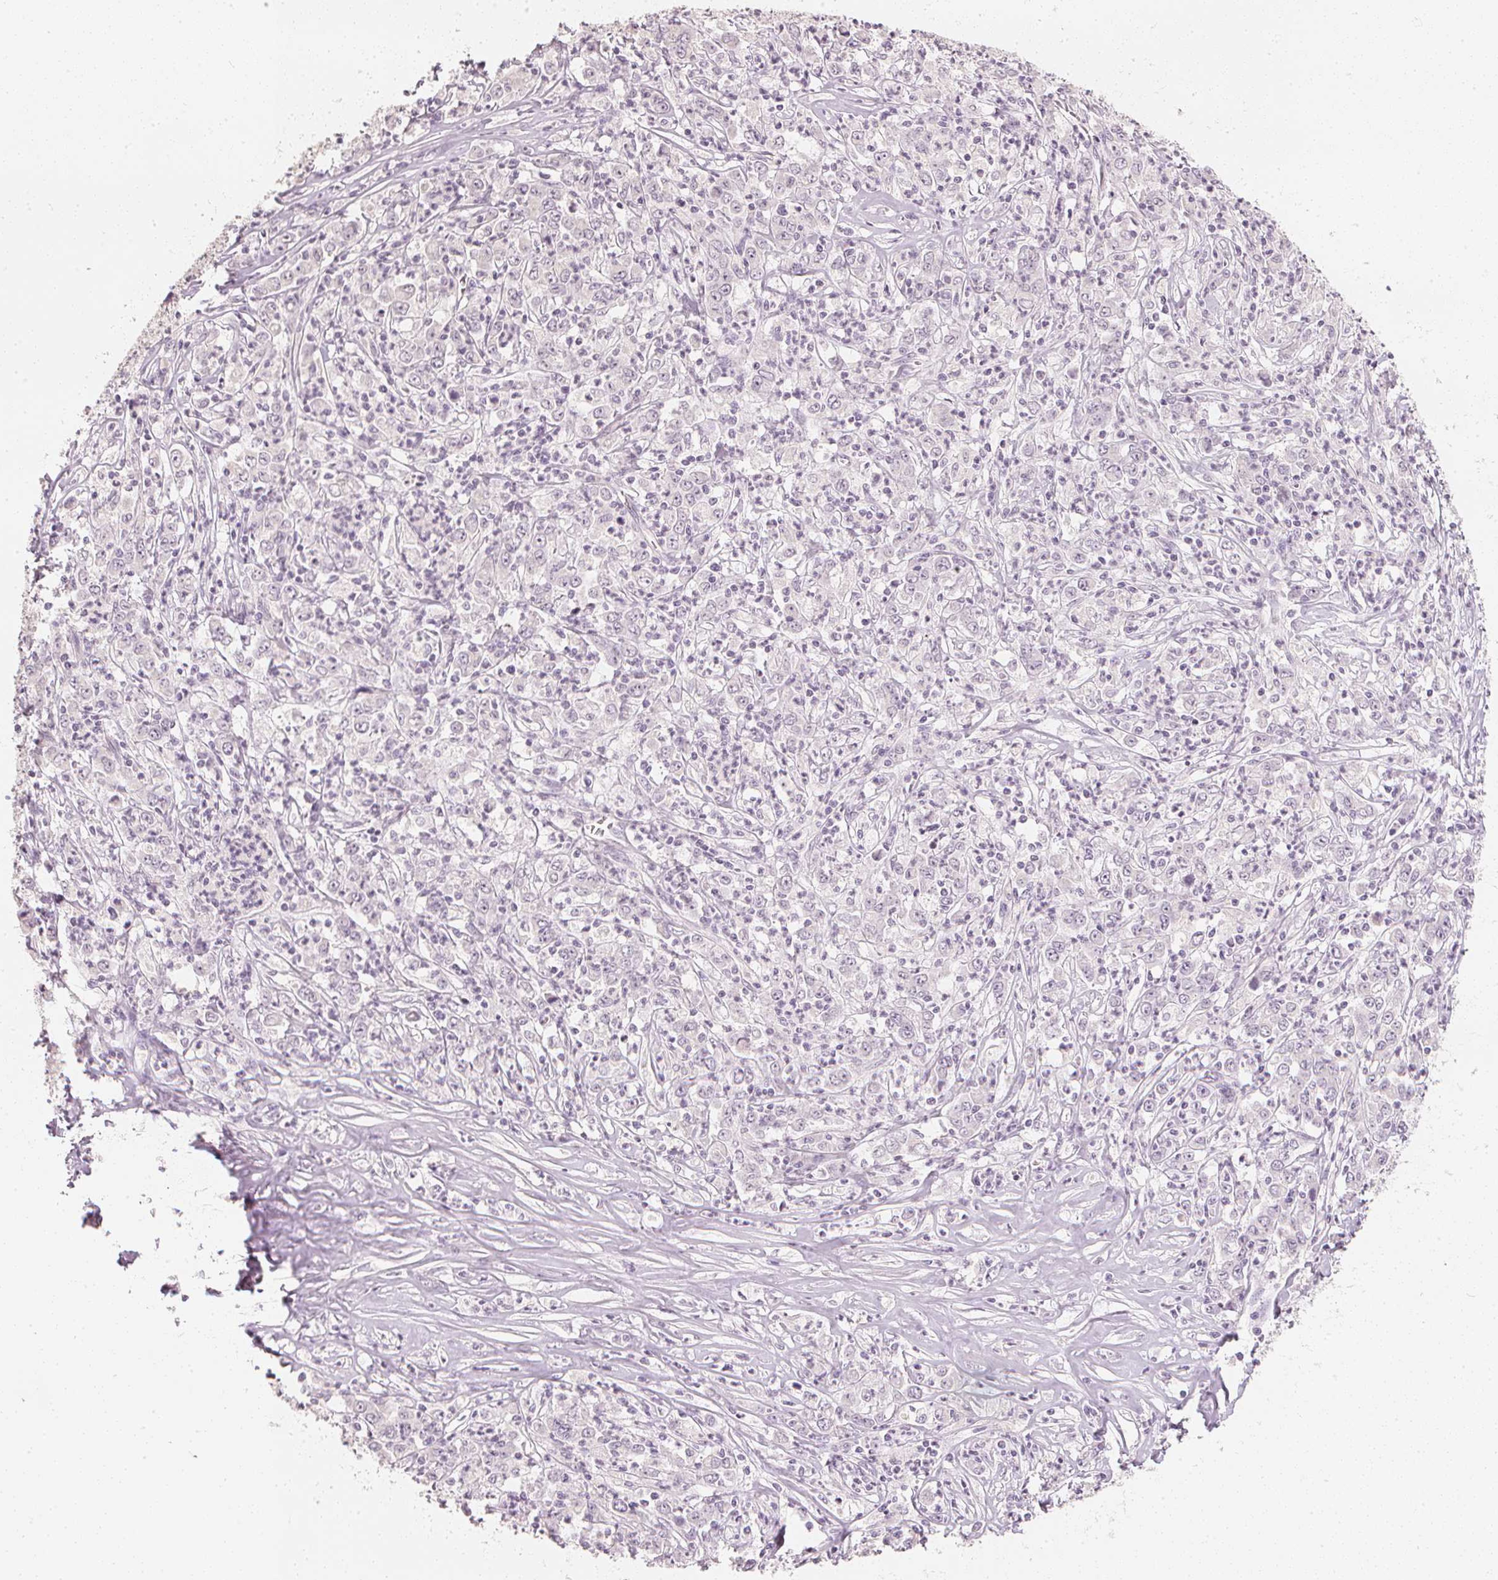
{"staining": {"intensity": "negative", "quantity": "none", "location": "none"}, "tissue": "stomach cancer", "cell_type": "Tumor cells", "image_type": "cancer", "snomed": [{"axis": "morphology", "description": "Adenocarcinoma, NOS"}, {"axis": "topography", "description": "Stomach, lower"}], "caption": "A high-resolution image shows immunohistochemistry staining of adenocarcinoma (stomach), which demonstrates no significant staining in tumor cells.", "gene": "CALB1", "patient": {"sex": "female", "age": 71}}